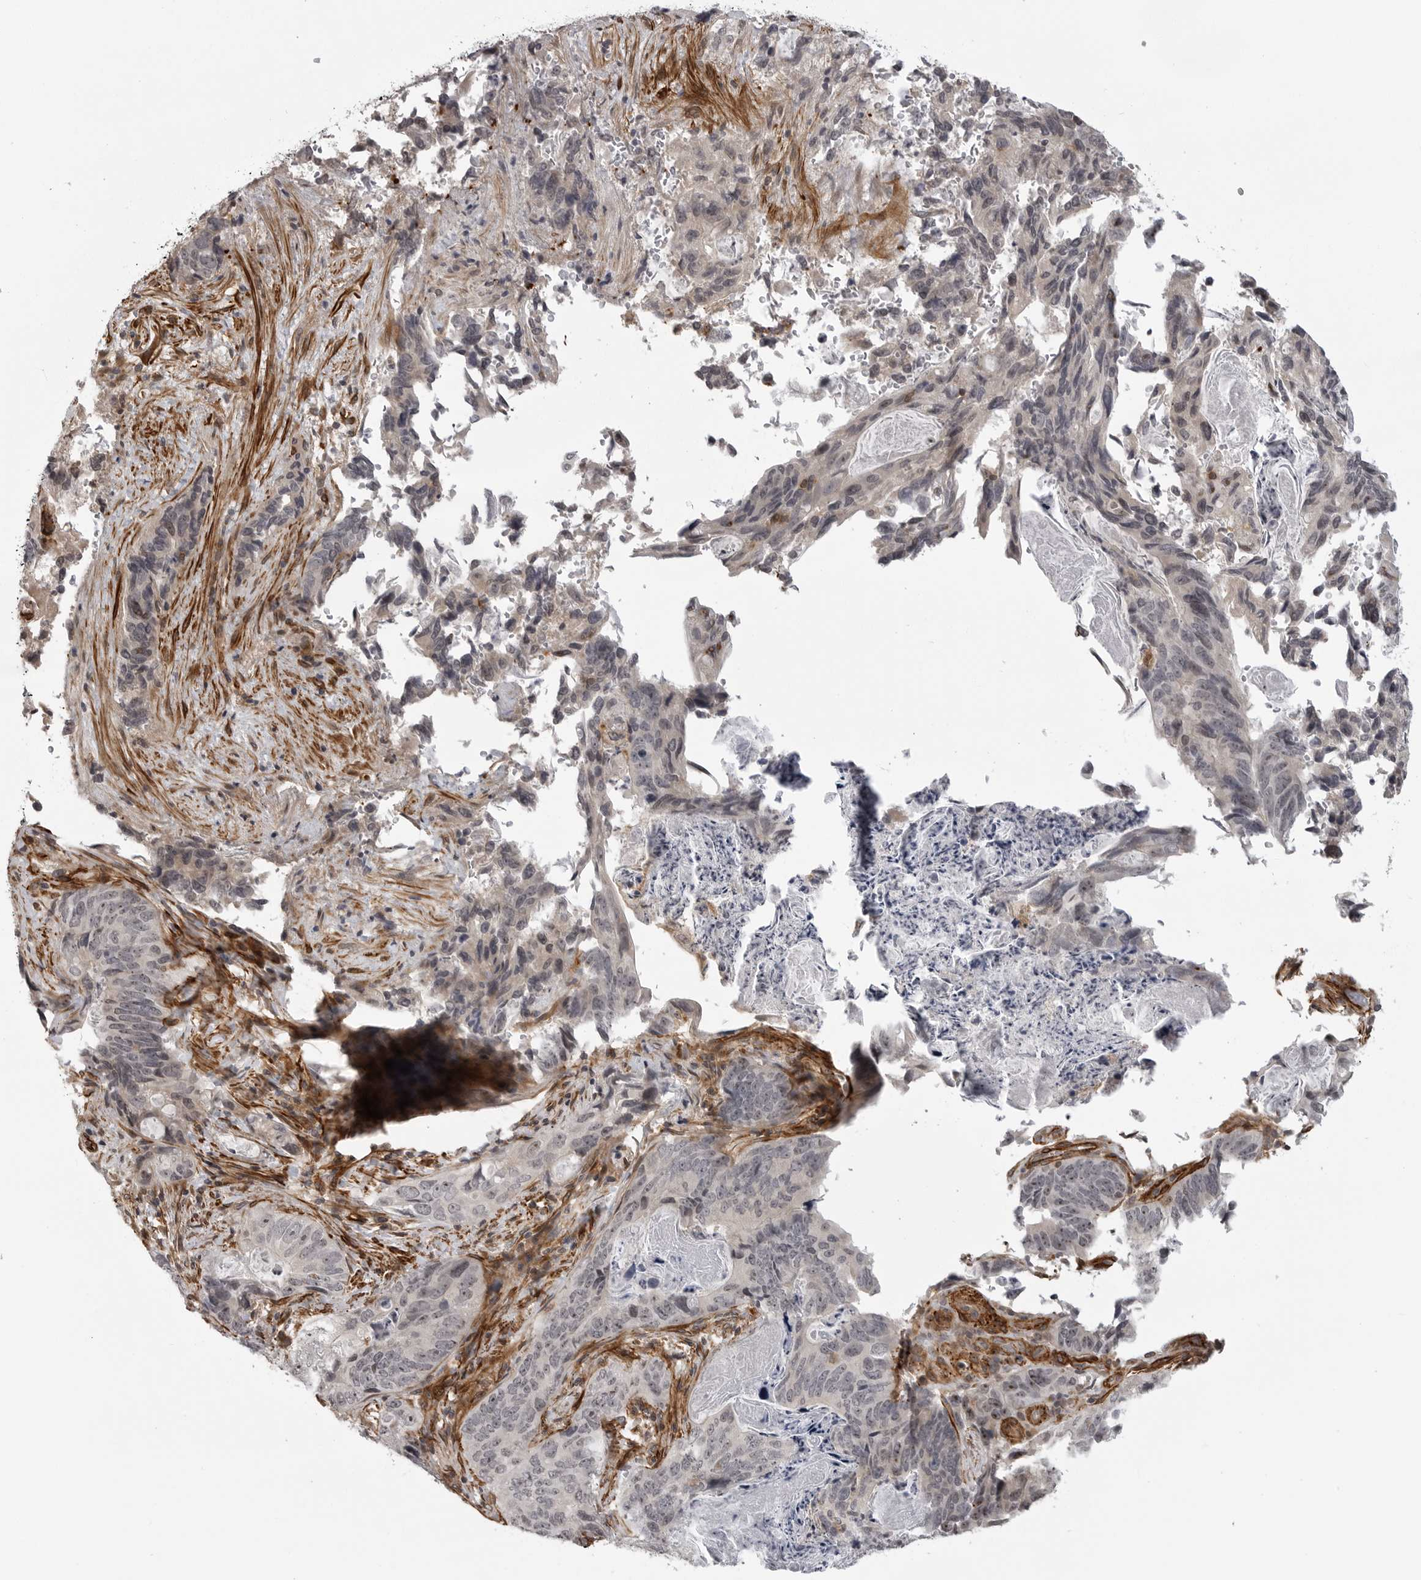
{"staining": {"intensity": "weak", "quantity": "25%-75%", "location": "nuclear"}, "tissue": "stomach cancer", "cell_type": "Tumor cells", "image_type": "cancer", "snomed": [{"axis": "morphology", "description": "Normal tissue, NOS"}, {"axis": "morphology", "description": "Adenocarcinoma, NOS"}, {"axis": "topography", "description": "Stomach"}], "caption": "Protein staining reveals weak nuclear staining in approximately 25%-75% of tumor cells in stomach cancer. (IHC, brightfield microscopy, high magnification).", "gene": "TUT4", "patient": {"sex": "female", "age": 89}}